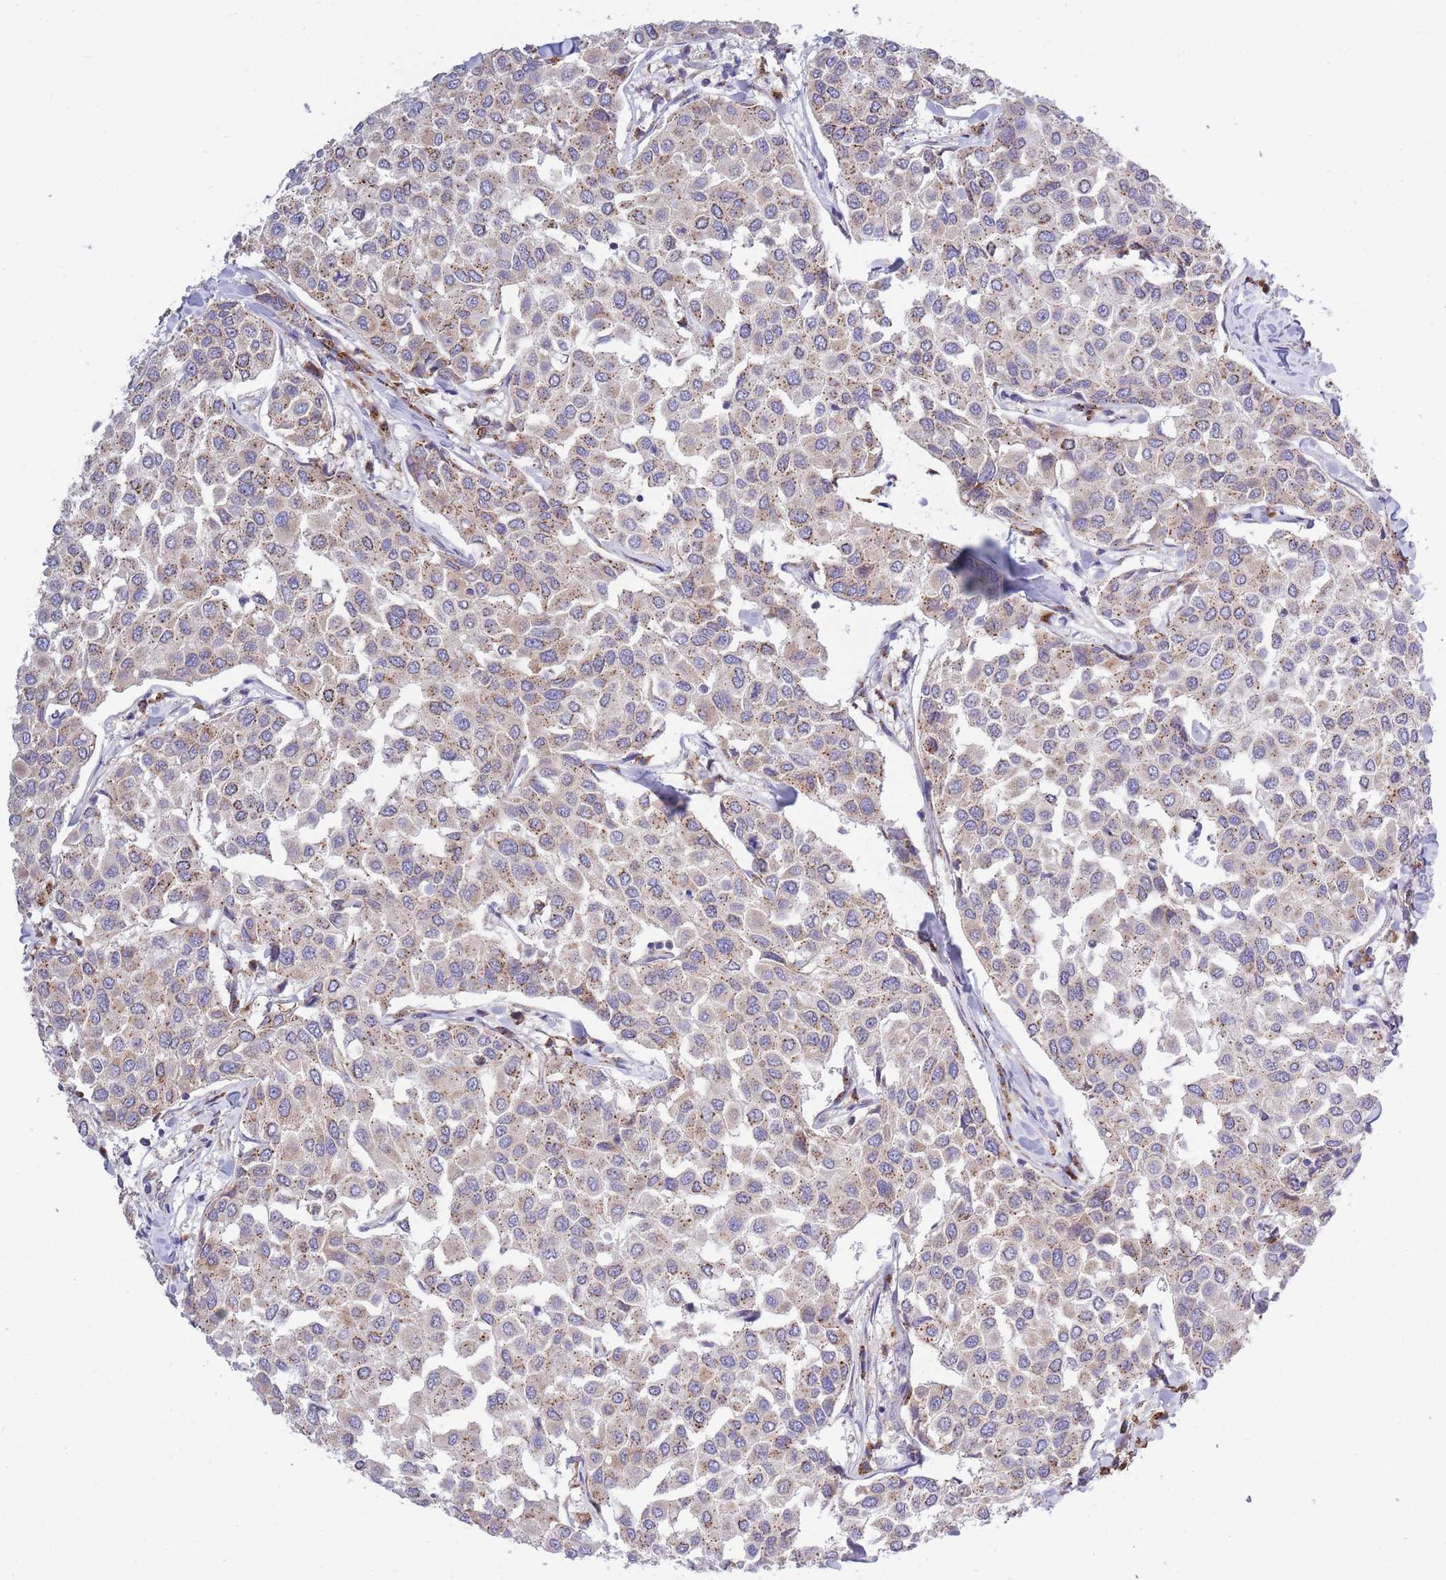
{"staining": {"intensity": "moderate", "quantity": "25%-75%", "location": "cytoplasmic/membranous"}, "tissue": "breast cancer", "cell_type": "Tumor cells", "image_type": "cancer", "snomed": [{"axis": "morphology", "description": "Duct carcinoma"}, {"axis": "topography", "description": "Breast"}], "caption": "This is a micrograph of immunohistochemistry staining of infiltrating ductal carcinoma (breast), which shows moderate positivity in the cytoplasmic/membranous of tumor cells.", "gene": "COPG2", "patient": {"sex": "female", "age": 55}}